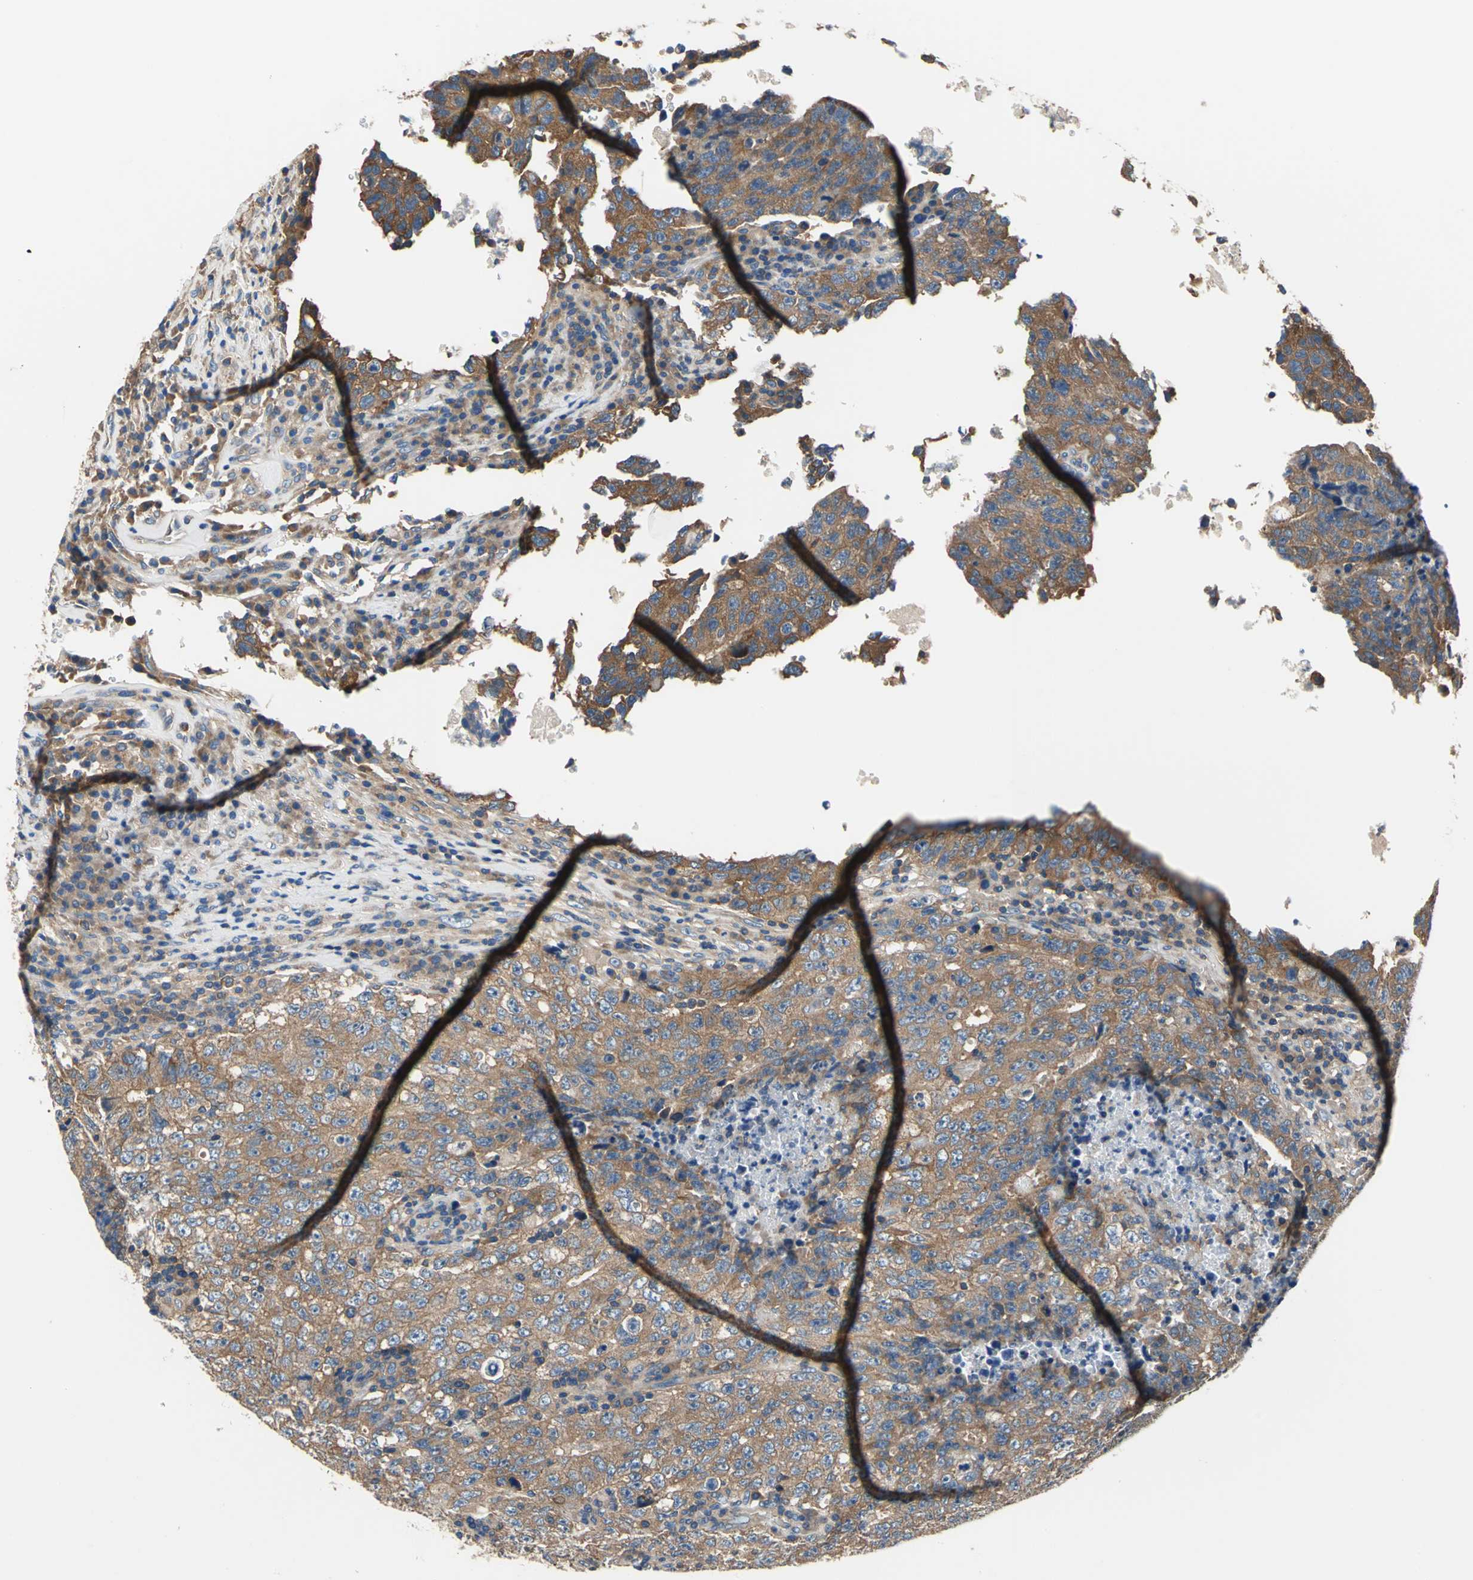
{"staining": {"intensity": "moderate", "quantity": ">75%", "location": "cytoplasmic/membranous"}, "tissue": "testis cancer", "cell_type": "Tumor cells", "image_type": "cancer", "snomed": [{"axis": "morphology", "description": "Necrosis, NOS"}, {"axis": "morphology", "description": "Carcinoma, Embryonal, NOS"}, {"axis": "topography", "description": "Testis"}], "caption": "Tumor cells demonstrate moderate cytoplasmic/membranous staining in approximately >75% of cells in testis embryonal carcinoma.", "gene": "DDX3Y", "patient": {"sex": "male", "age": 19}}